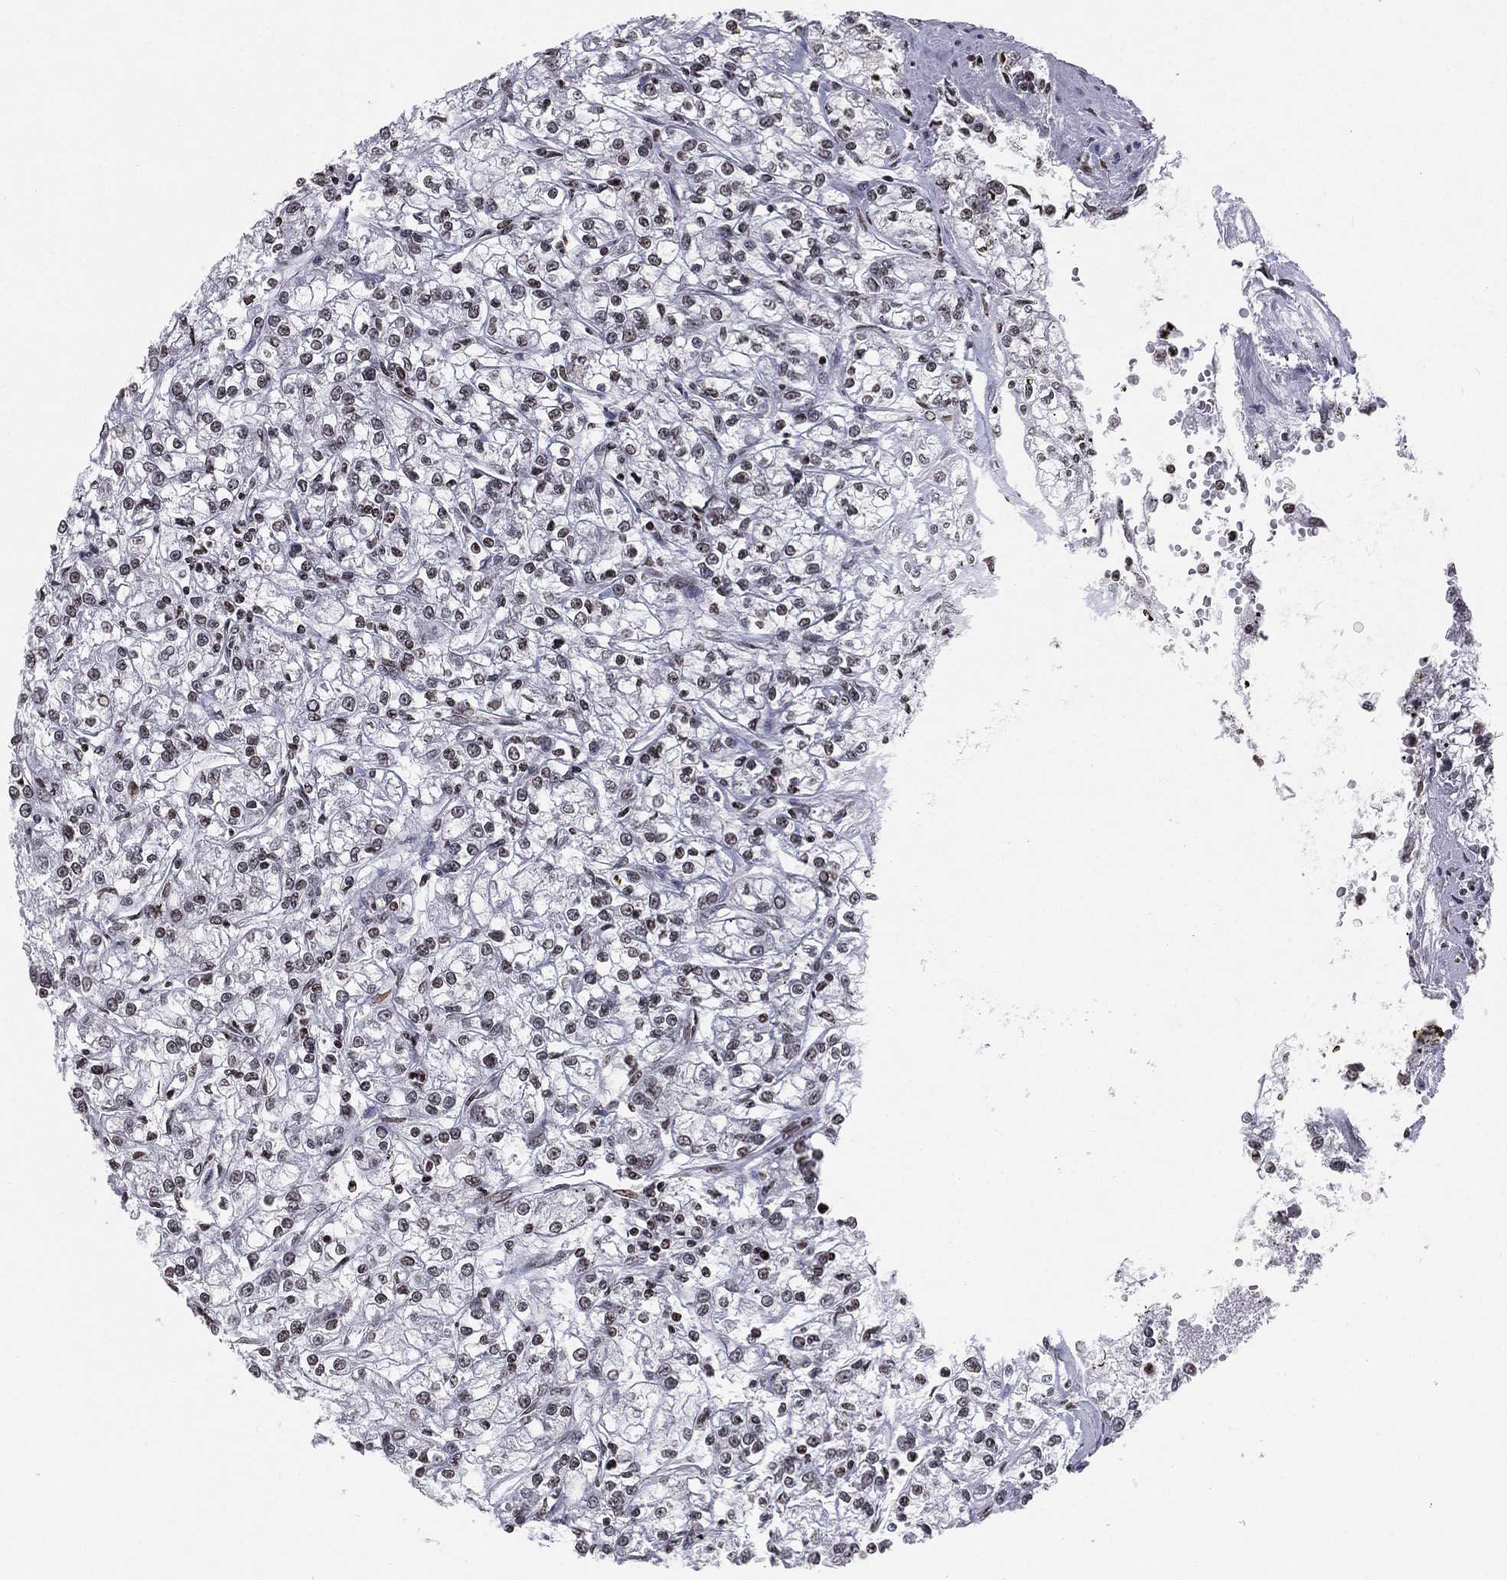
{"staining": {"intensity": "weak", "quantity": ">75%", "location": "nuclear"}, "tissue": "renal cancer", "cell_type": "Tumor cells", "image_type": "cancer", "snomed": [{"axis": "morphology", "description": "Adenocarcinoma, NOS"}, {"axis": "topography", "description": "Kidney"}], "caption": "Immunohistochemical staining of renal cancer (adenocarcinoma) demonstrates weak nuclear protein expression in about >75% of tumor cells. Ihc stains the protein of interest in brown and the nuclei are stained blue.", "gene": "RFX7", "patient": {"sex": "female", "age": 59}}